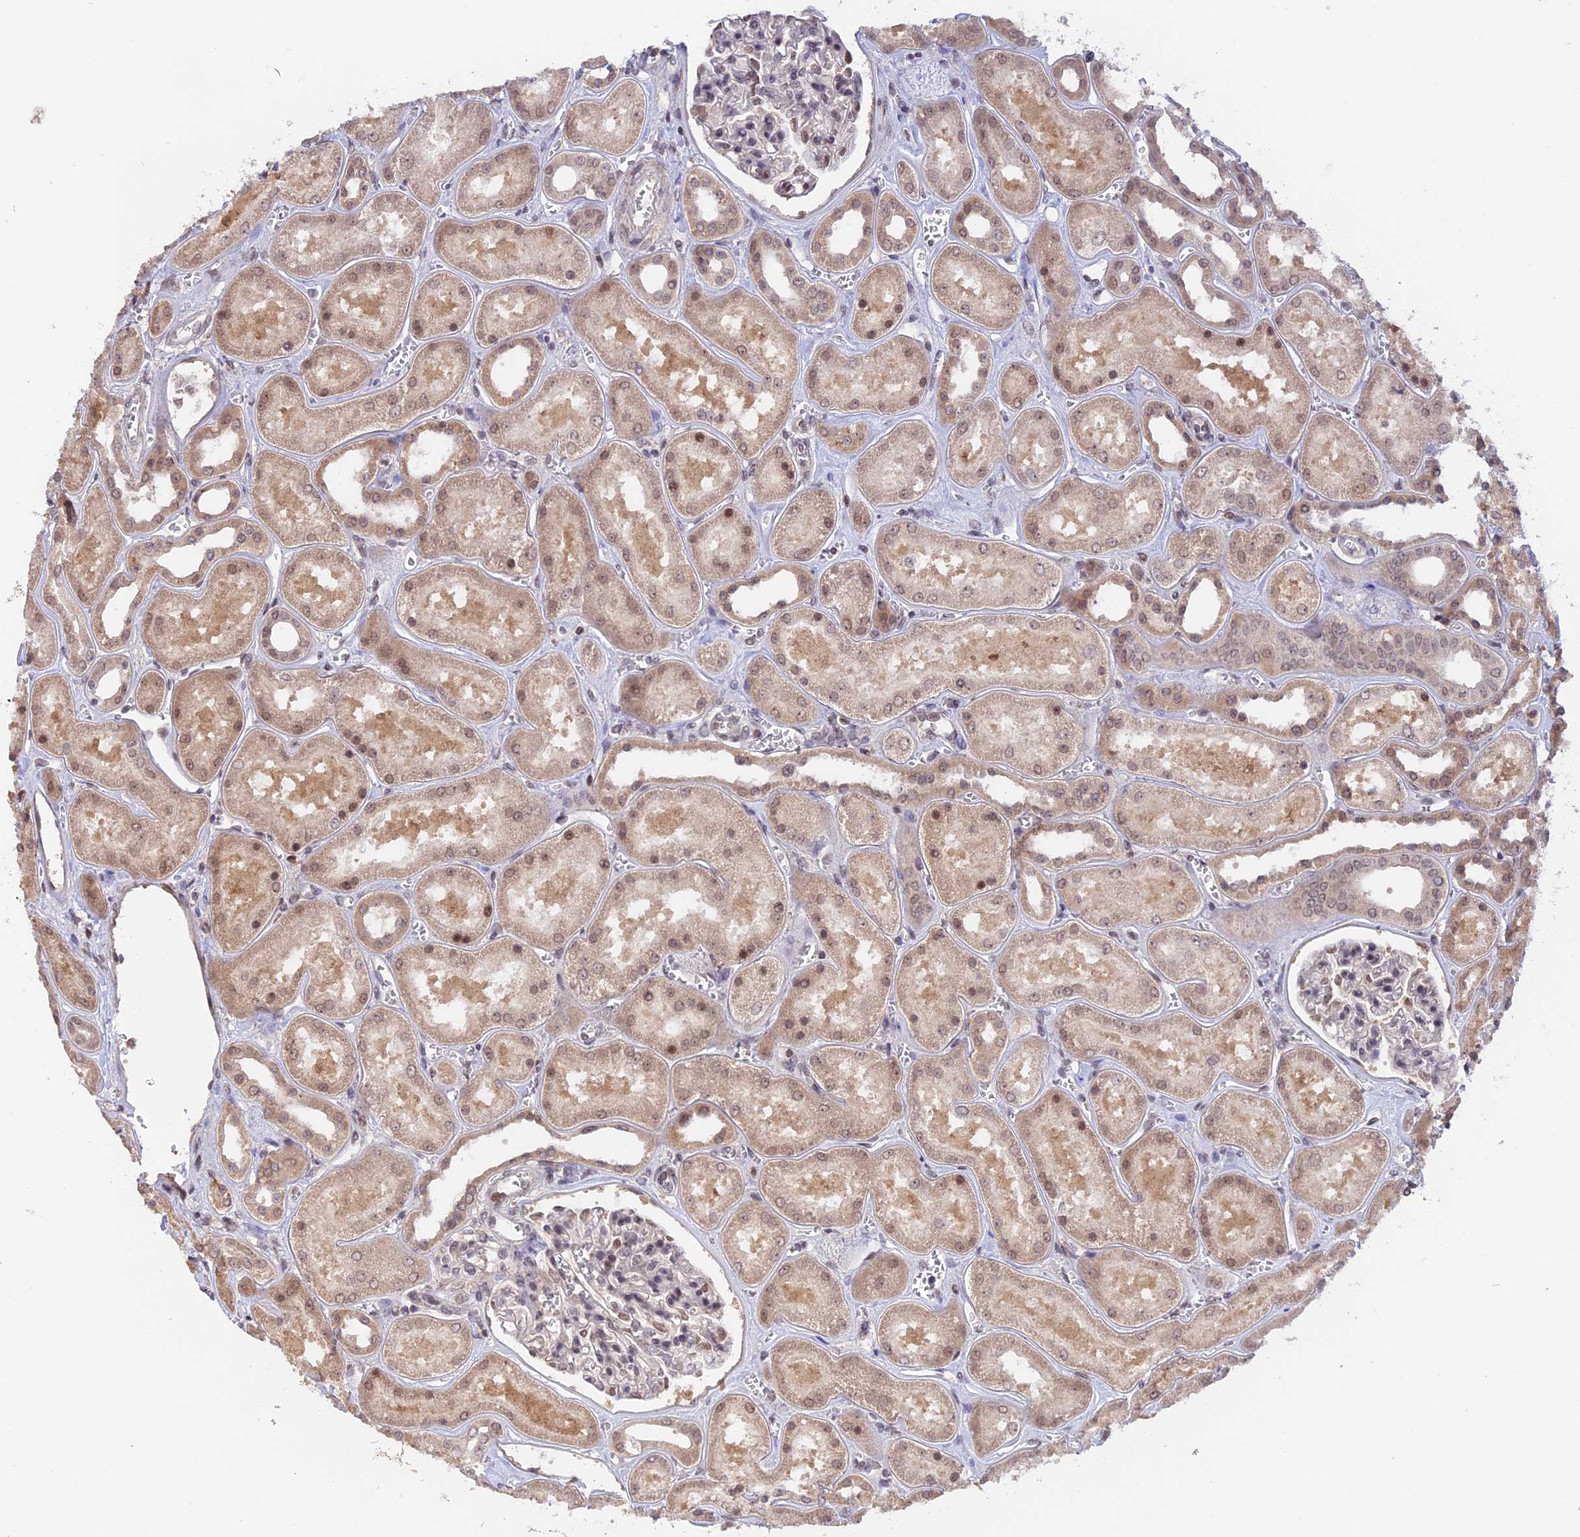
{"staining": {"intensity": "weak", "quantity": "25%-75%", "location": "nuclear"}, "tissue": "kidney", "cell_type": "Cells in glomeruli", "image_type": "normal", "snomed": [{"axis": "morphology", "description": "Normal tissue, NOS"}, {"axis": "morphology", "description": "Adenocarcinoma, NOS"}, {"axis": "topography", "description": "Kidney"}], "caption": "Cells in glomeruli show low levels of weak nuclear staining in approximately 25%-75% of cells in normal human kidney.", "gene": "RFC5", "patient": {"sex": "female", "age": 68}}